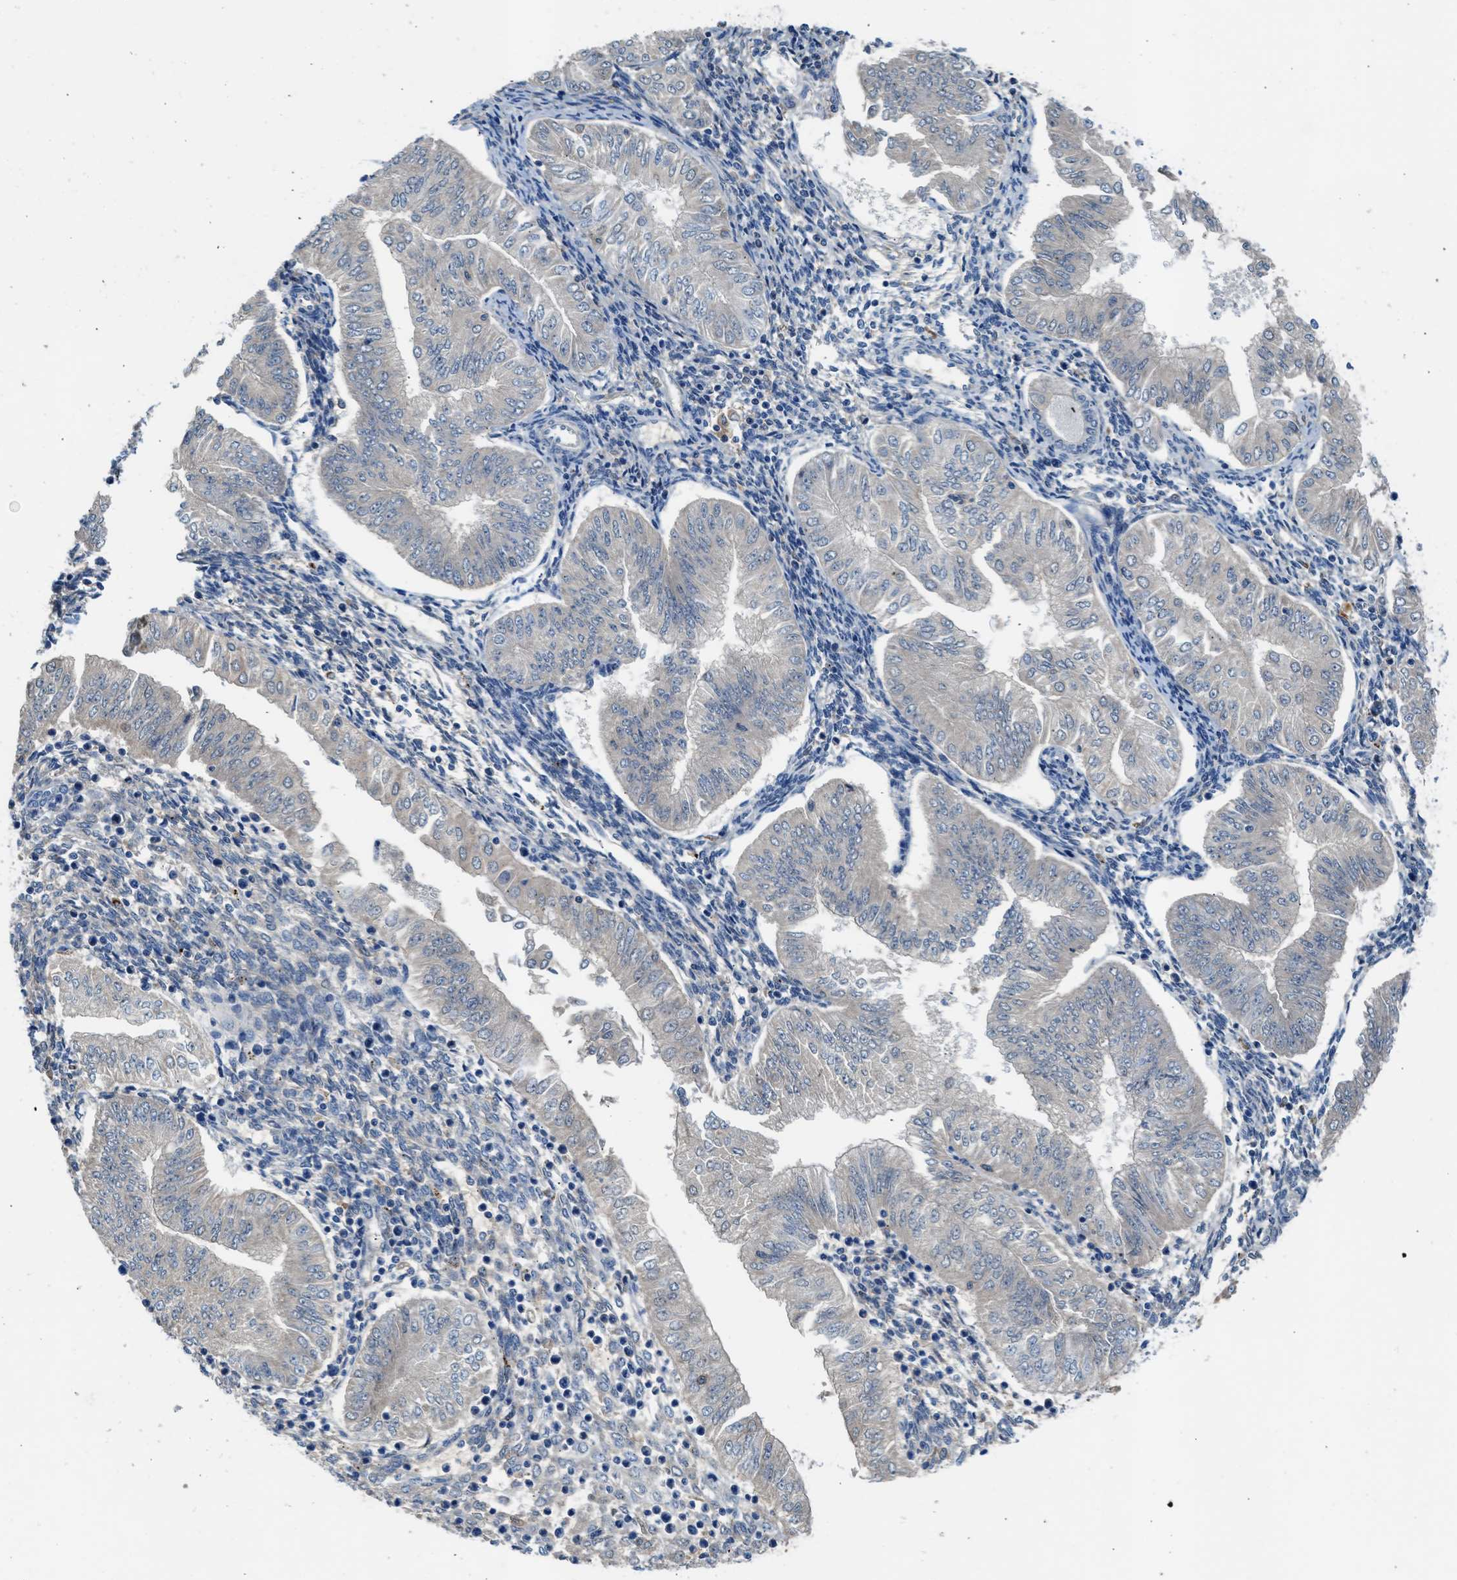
{"staining": {"intensity": "negative", "quantity": "none", "location": "none"}, "tissue": "endometrial cancer", "cell_type": "Tumor cells", "image_type": "cancer", "snomed": [{"axis": "morphology", "description": "Normal tissue, NOS"}, {"axis": "morphology", "description": "Adenocarcinoma, NOS"}, {"axis": "topography", "description": "Endometrium"}], "caption": "This micrograph is of endometrial cancer (adenocarcinoma) stained with immunohistochemistry (IHC) to label a protein in brown with the nuclei are counter-stained blue. There is no expression in tumor cells. (DAB (3,3'-diaminobenzidine) immunohistochemistry with hematoxylin counter stain).", "gene": "RWDD2B", "patient": {"sex": "female", "age": 53}}